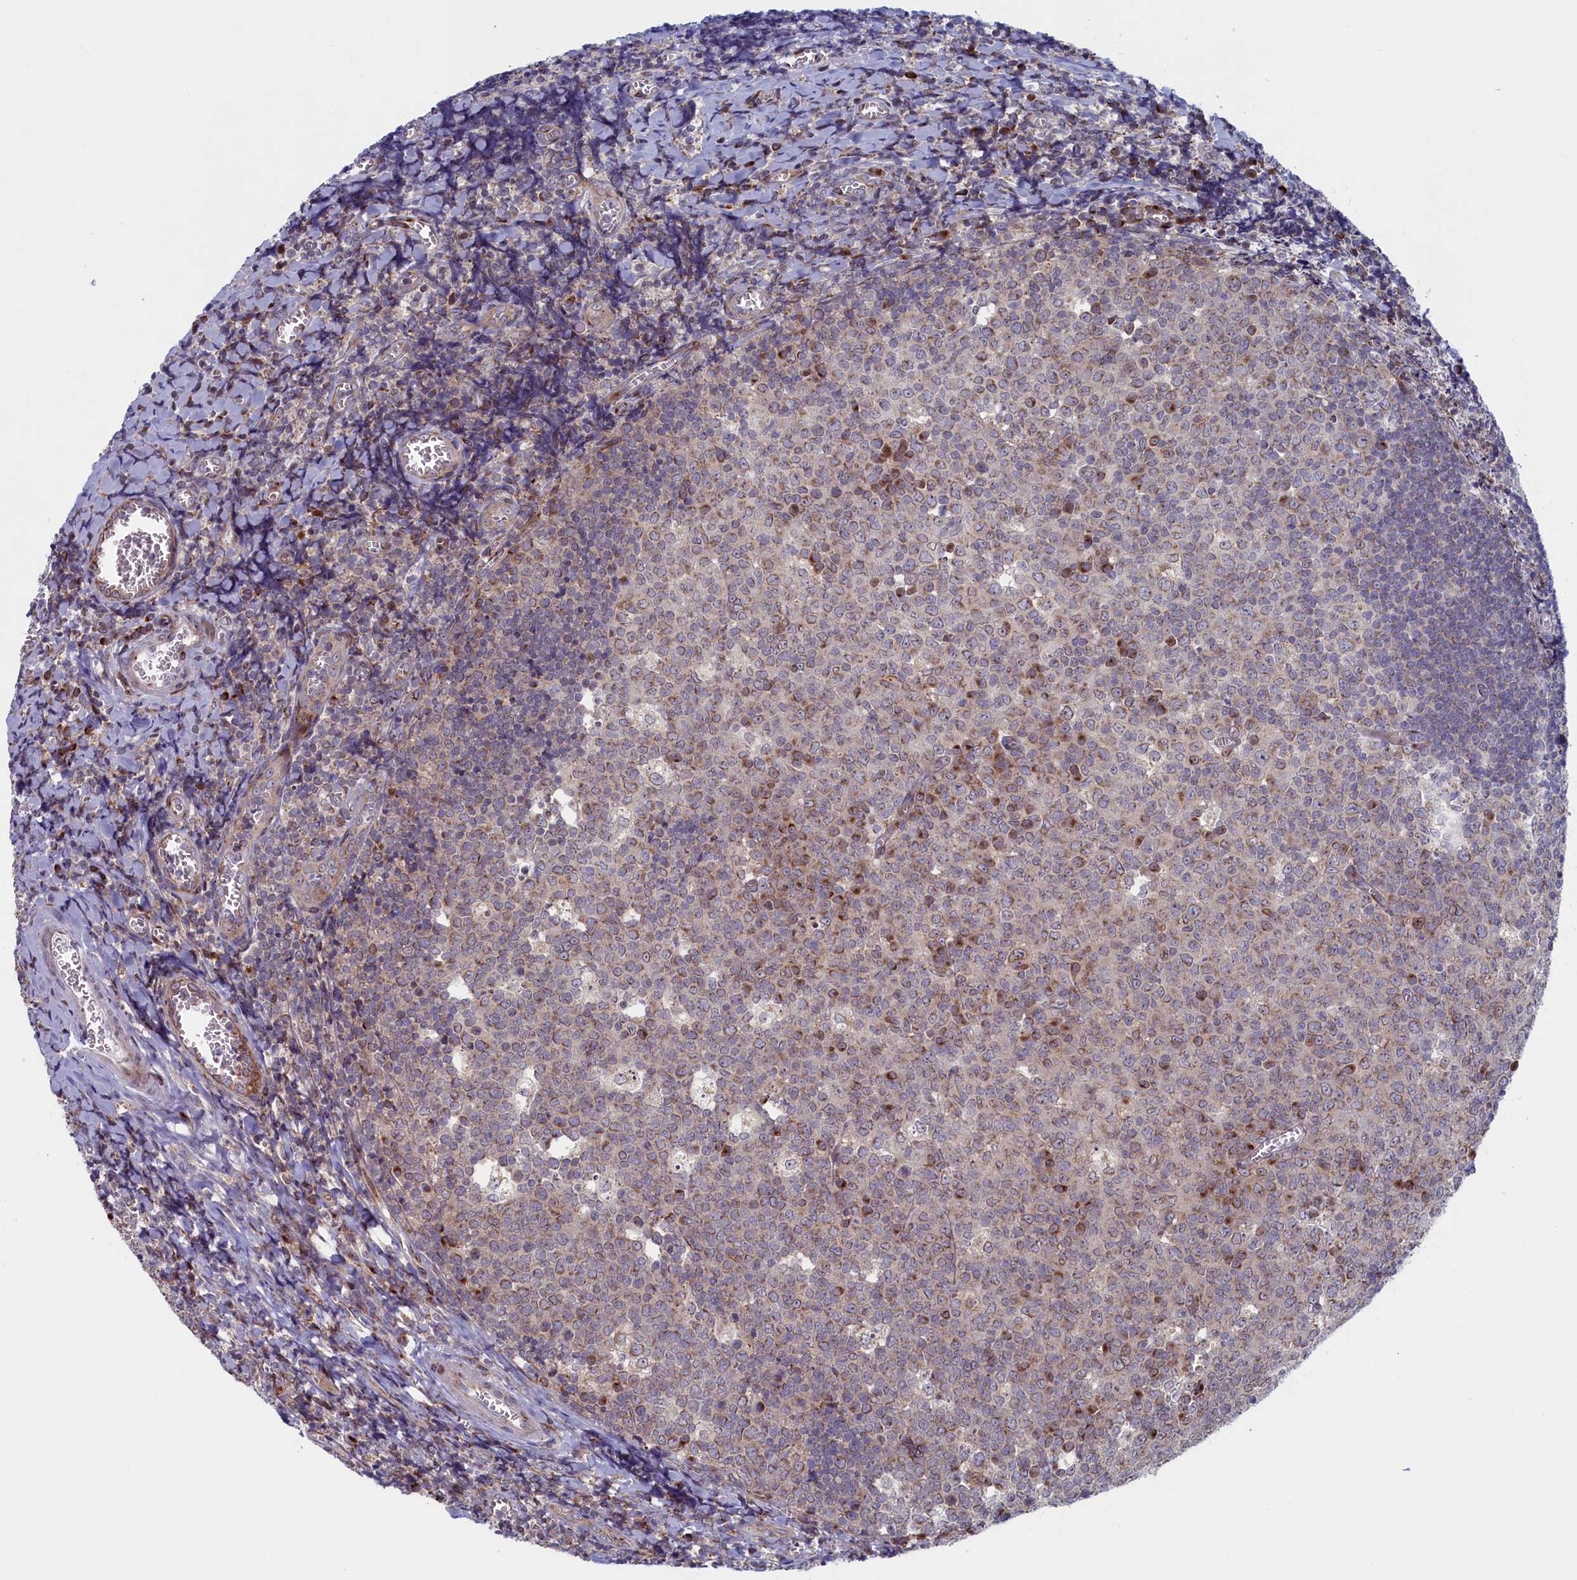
{"staining": {"intensity": "moderate", "quantity": "<25%", "location": "cytoplasmic/membranous"}, "tissue": "tonsil", "cell_type": "Germinal center cells", "image_type": "normal", "snomed": [{"axis": "morphology", "description": "Normal tissue, NOS"}, {"axis": "topography", "description": "Tonsil"}], "caption": "The immunohistochemical stain shows moderate cytoplasmic/membranous expression in germinal center cells of unremarkable tonsil. Using DAB (brown) and hematoxylin (blue) stains, captured at high magnification using brightfield microscopy.", "gene": "MTFMT", "patient": {"sex": "male", "age": 27}}